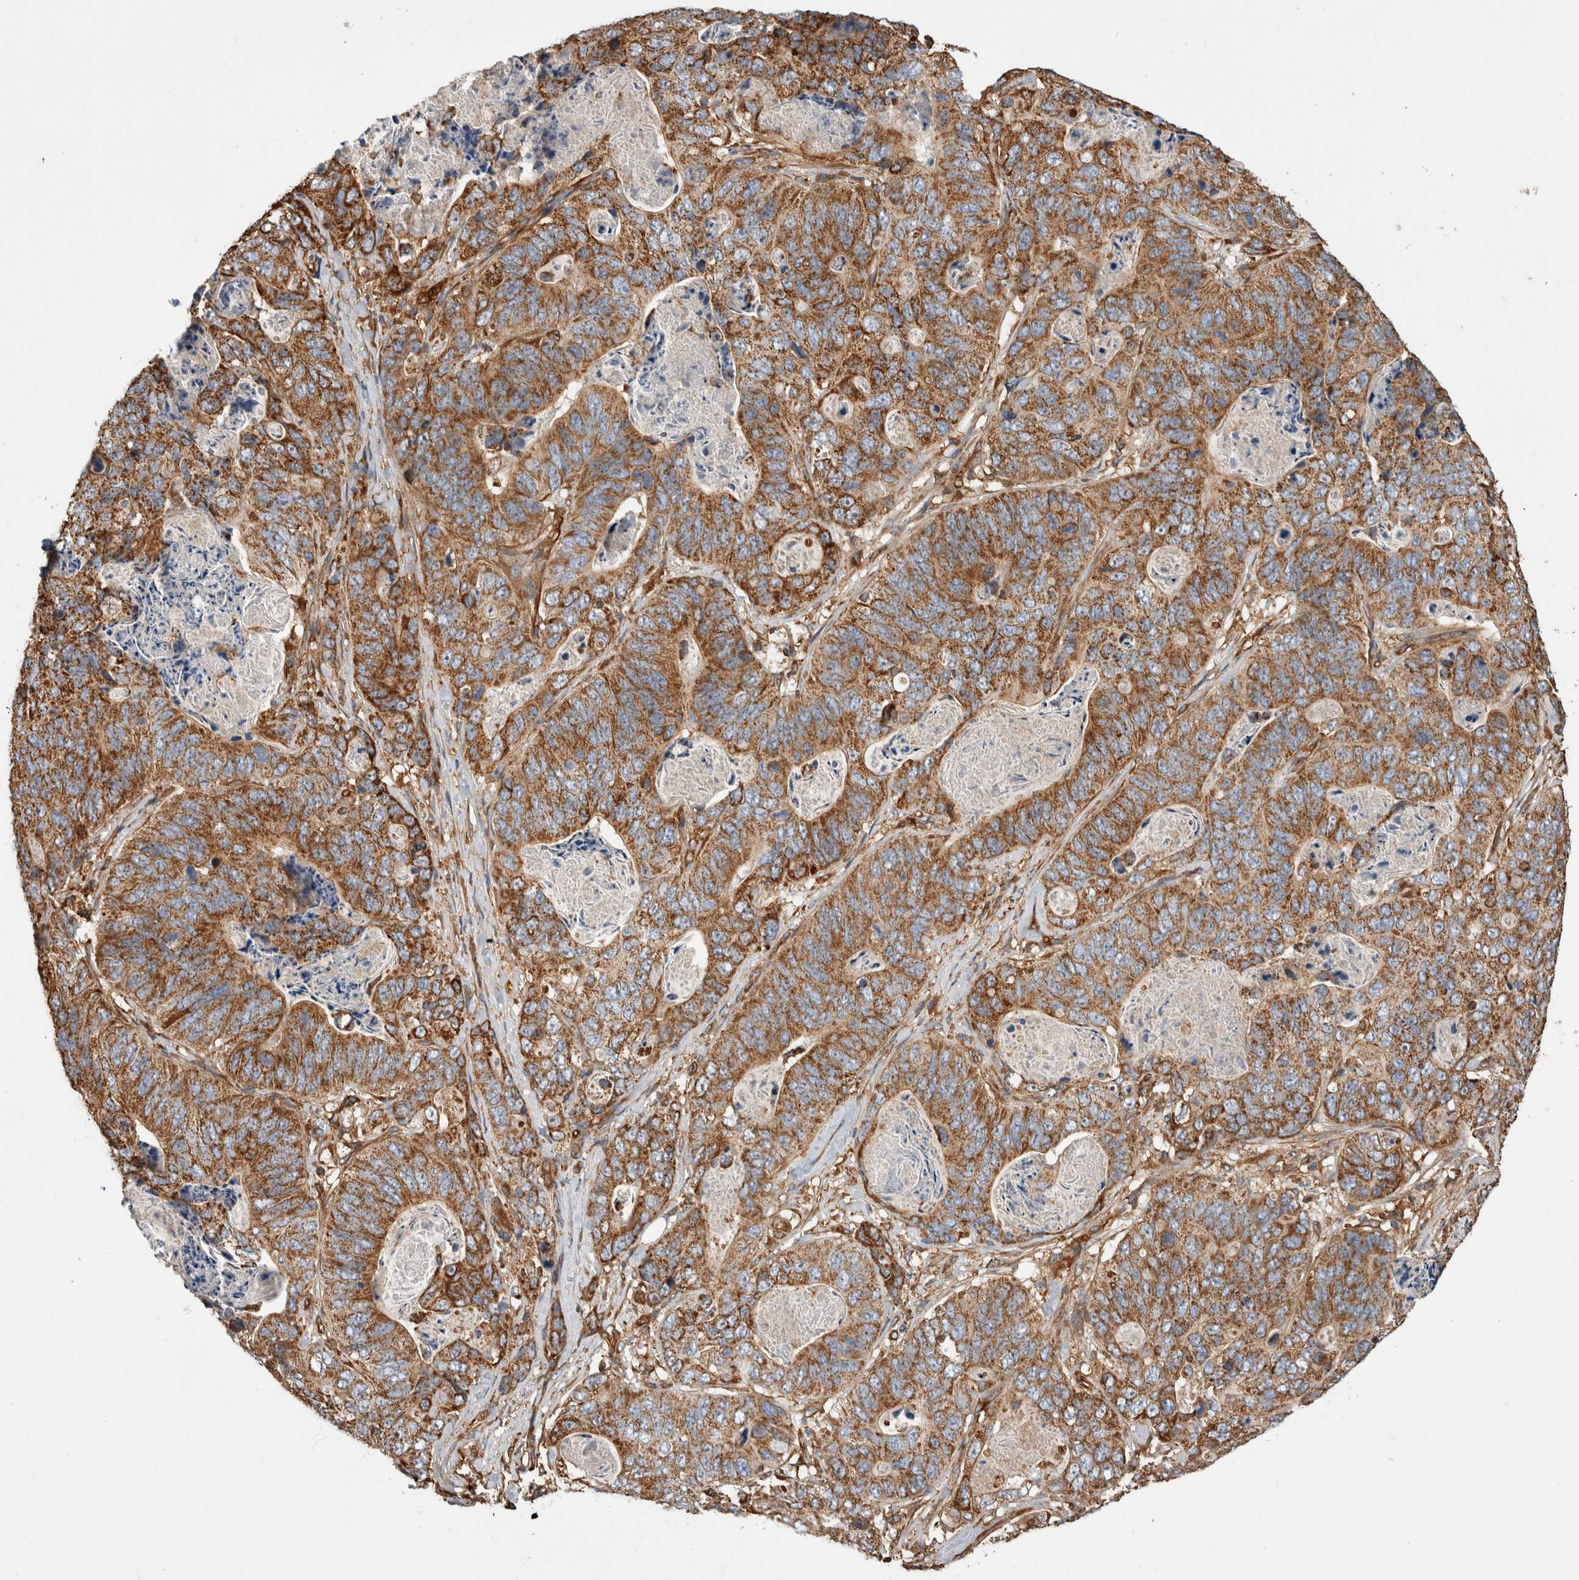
{"staining": {"intensity": "moderate", "quantity": ">75%", "location": "cytoplasmic/membranous"}, "tissue": "stomach cancer", "cell_type": "Tumor cells", "image_type": "cancer", "snomed": [{"axis": "morphology", "description": "Normal tissue, NOS"}, {"axis": "morphology", "description": "Adenocarcinoma, NOS"}, {"axis": "topography", "description": "Stomach"}], "caption": "Protein expression analysis of stomach cancer (adenocarcinoma) exhibits moderate cytoplasmic/membranous expression in approximately >75% of tumor cells.", "gene": "ZNF397", "patient": {"sex": "female", "age": 89}}